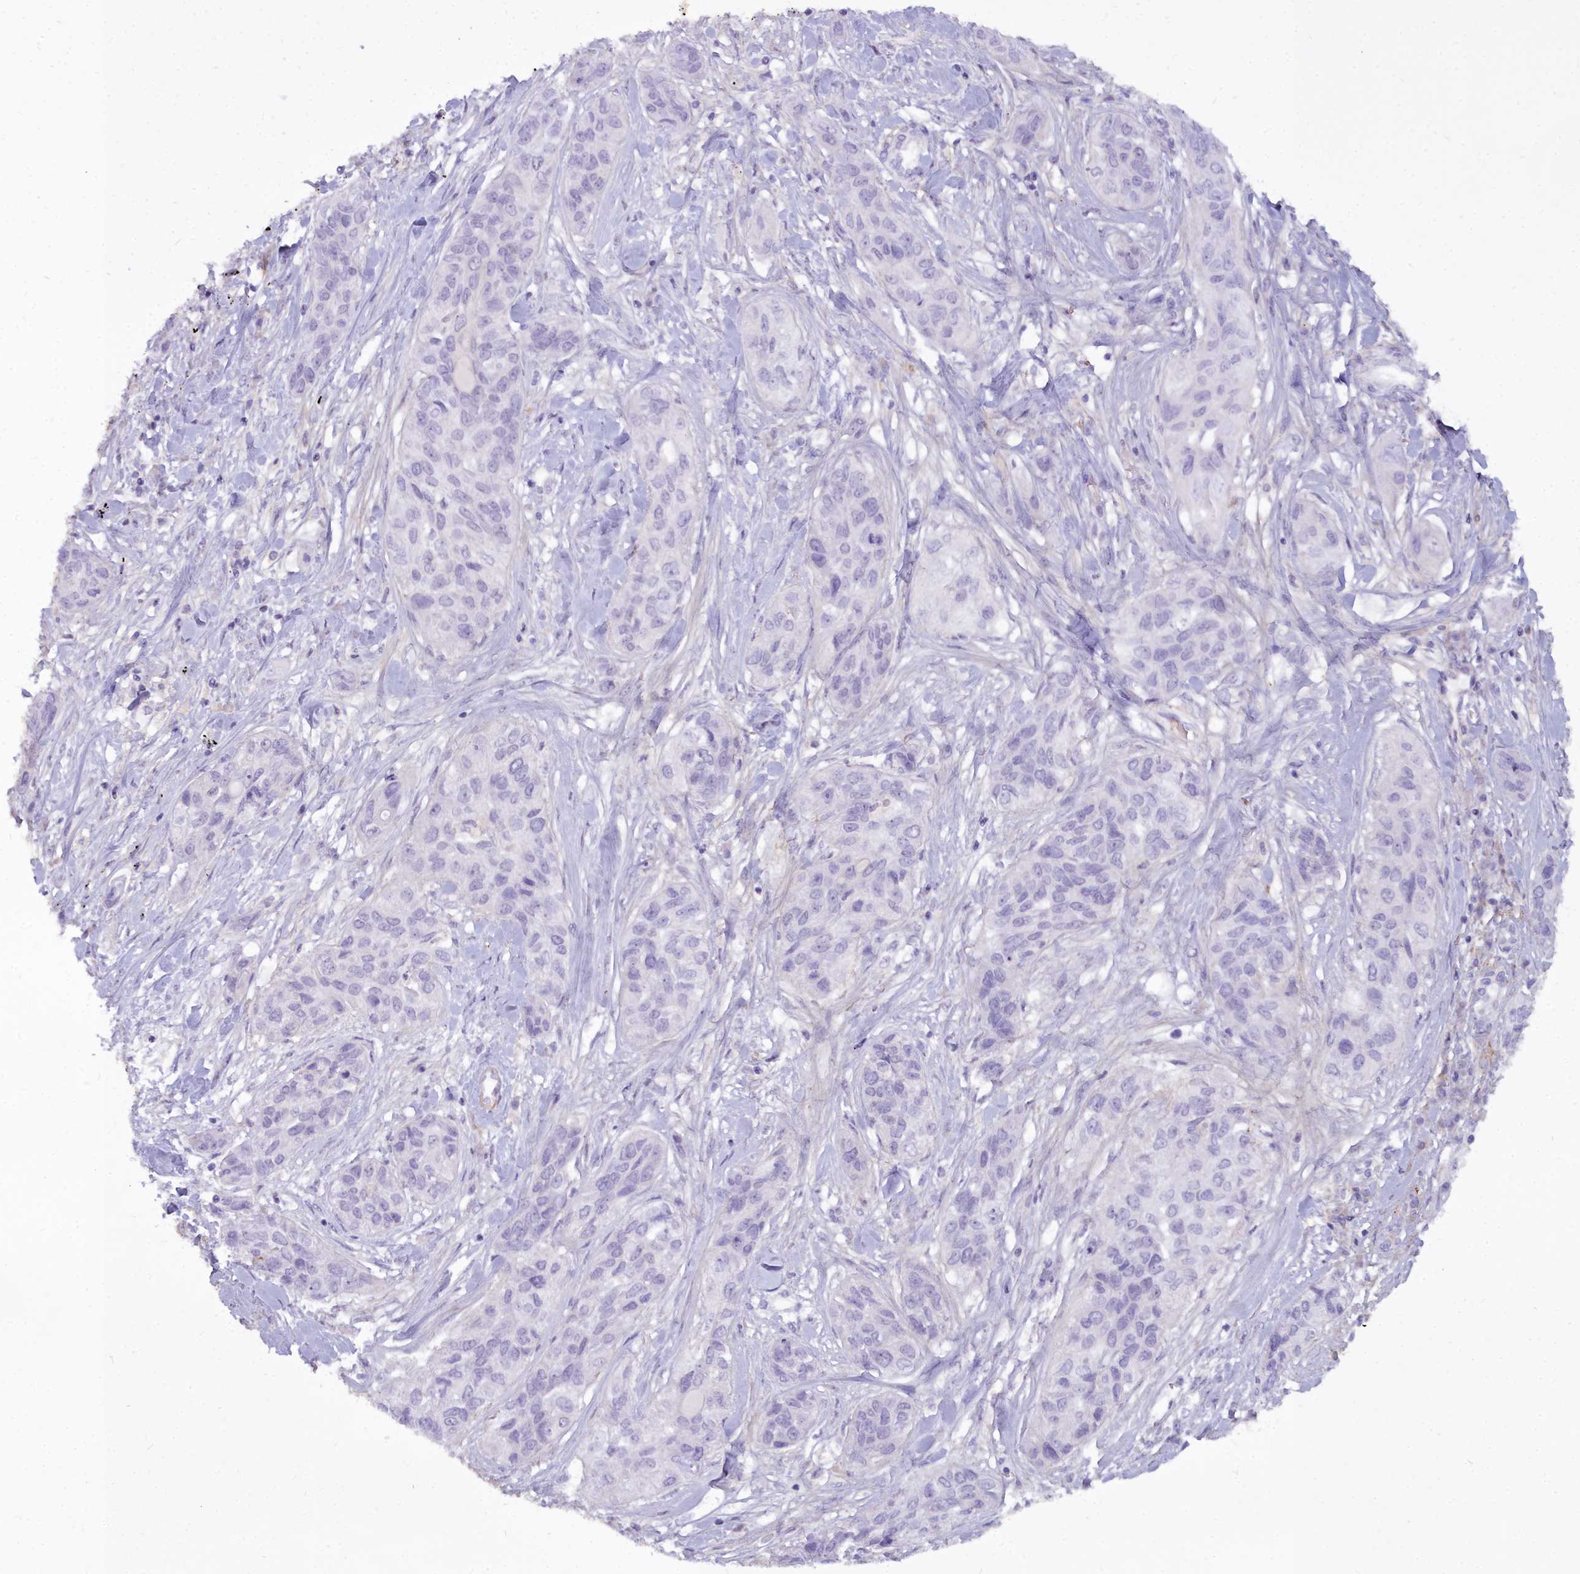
{"staining": {"intensity": "negative", "quantity": "none", "location": "none"}, "tissue": "lung cancer", "cell_type": "Tumor cells", "image_type": "cancer", "snomed": [{"axis": "morphology", "description": "Squamous cell carcinoma, NOS"}, {"axis": "topography", "description": "Lung"}], "caption": "Photomicrograph shows no significant protein expression in tumor cells of lung squamous cell carcinoma.", "gene": "OSTN", "patient": {"sex": "female", "age": 70}}